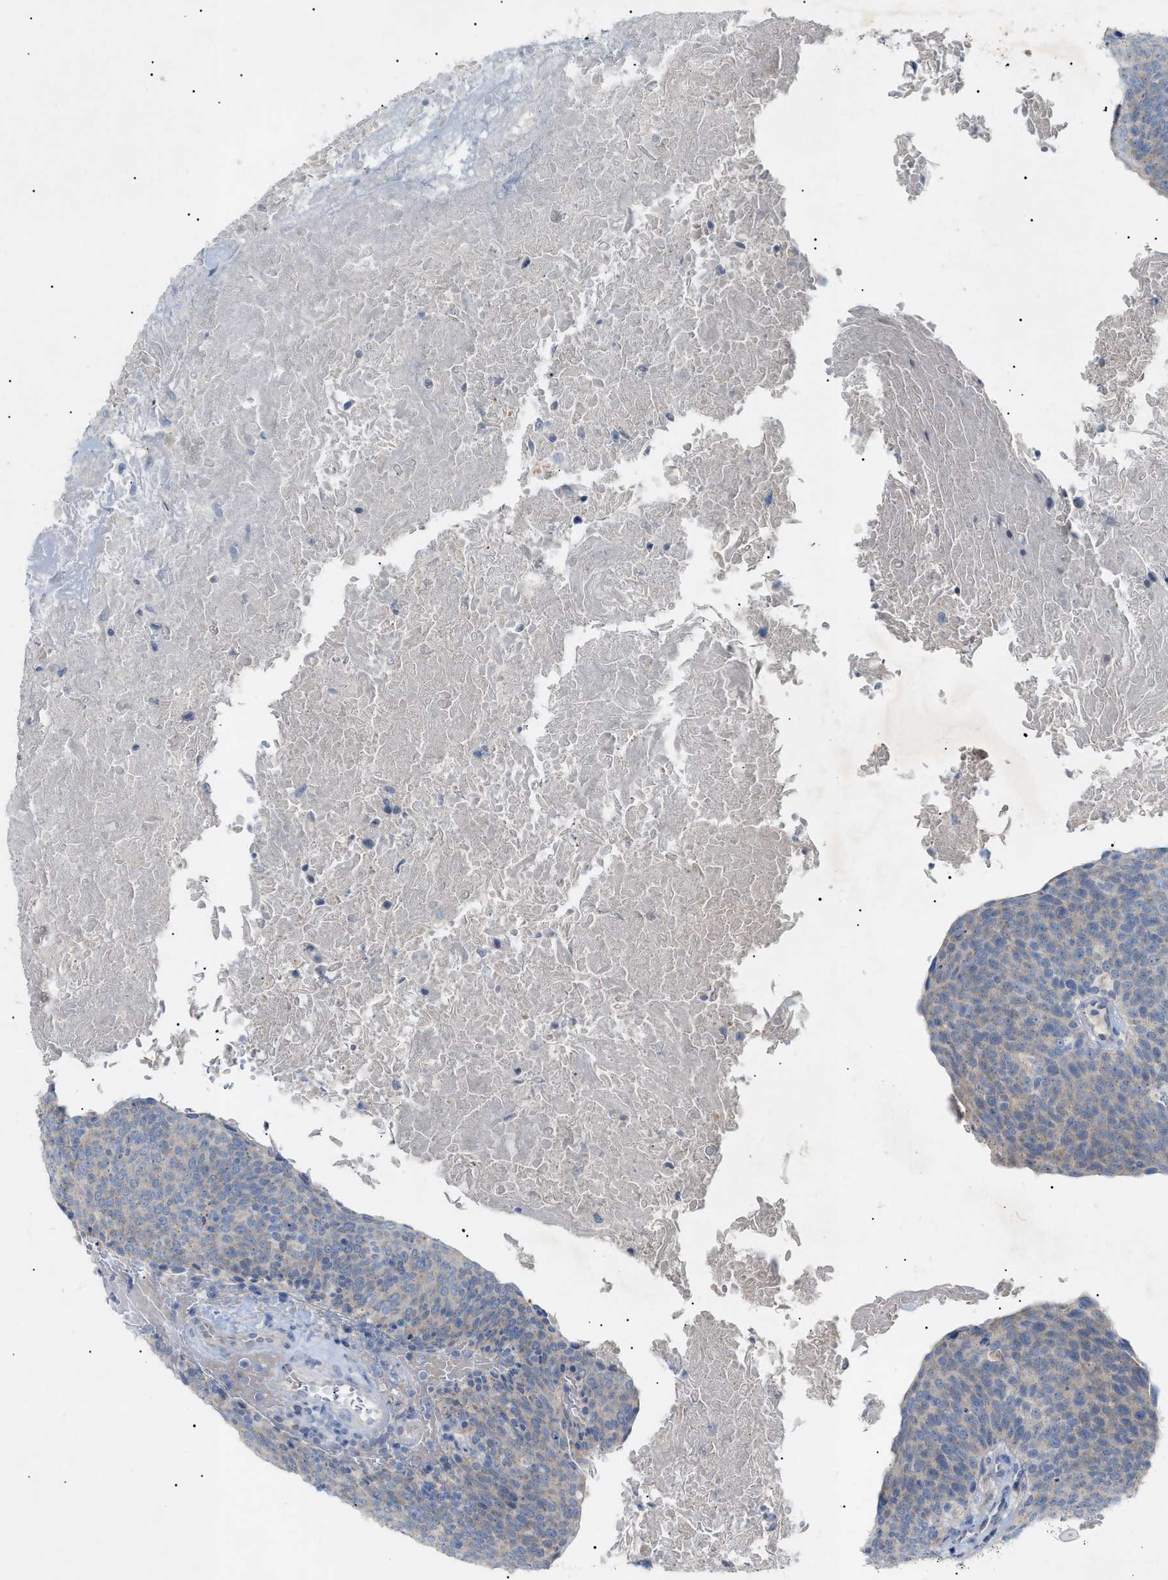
{"staining": {"intensity": "negative", "quantity": "none", "location": "none"}, "tissue": "head and neck cancer", "cell_type": "Tumor cells", "image_type": "cancer", "snomed": [{"axis": "morphology", "description": "Squamous cell carcinoma, NOS"}, {"axis": "morphology", "description": "Squamous cell carcinoma, metastatic, NOS"}, {"axis": "topography", "description": "Lymph node"}, {"axis": "topography", "description": "Head-Neck"}], "caption": "DAB (3,3'-diaminobenzidine) immunohistochemical staining of human head and neck cancer (squamous cell carcinoma) demonstrates no significant staining in tumor cells.", "gene": "SLC25A31", "patient": {"sex": "male", "age": 62}}